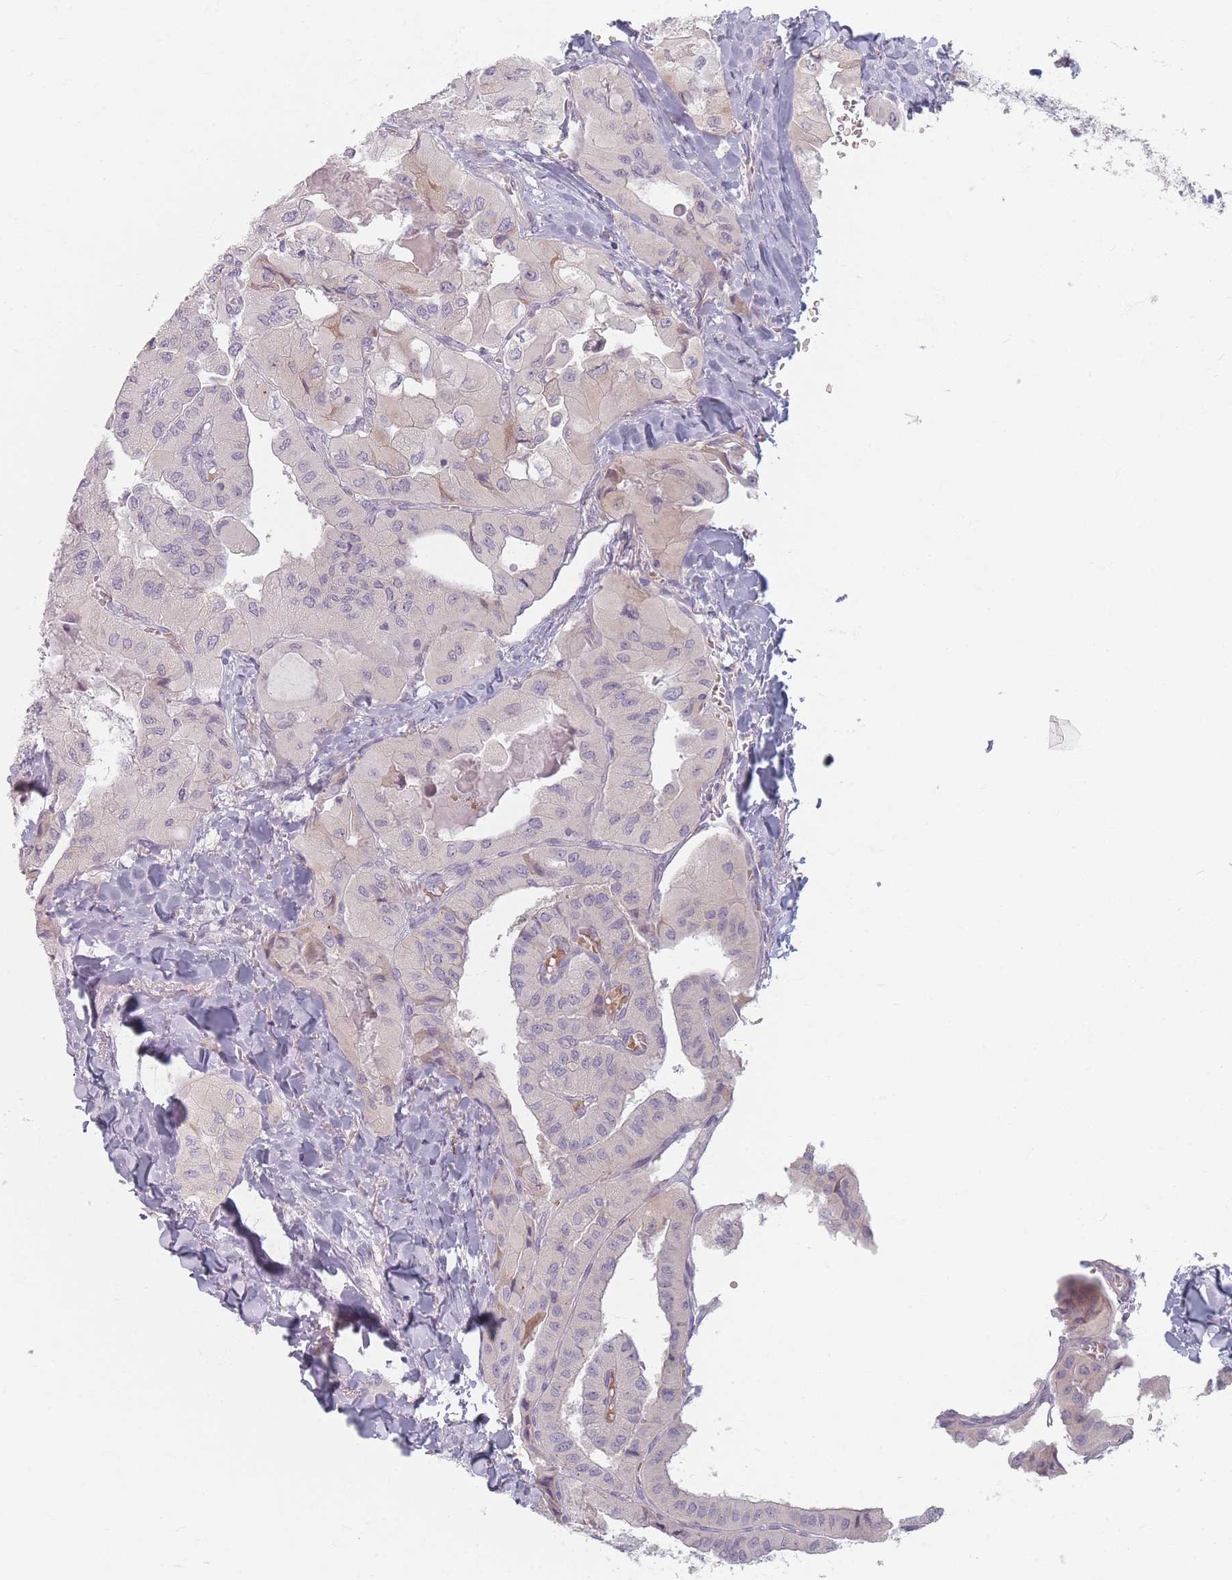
{"staining": {"intensity": "negative", "quantity": "none", "location": "none"}, "tissue": "thyroid cancer", "cell_type": "Tumor cells", "image_type": "cancer", "snomed": [{"axis": "morphology", "description": "Normal tissue, NOS"}, {"axis": "morphology", "description": "Papillary adenocarcinoma, NOS"}, {"axis": "topography", "description": "Thyroid gland"}], "caption": "High power microscopy micrograph of an immunohistochemistry (IHC) micrograph of thyroid cancer, revealing no significant positivity in tumor cells.", "gene": "TMOD1", "patient": {"sex": "female", "age": 59}}